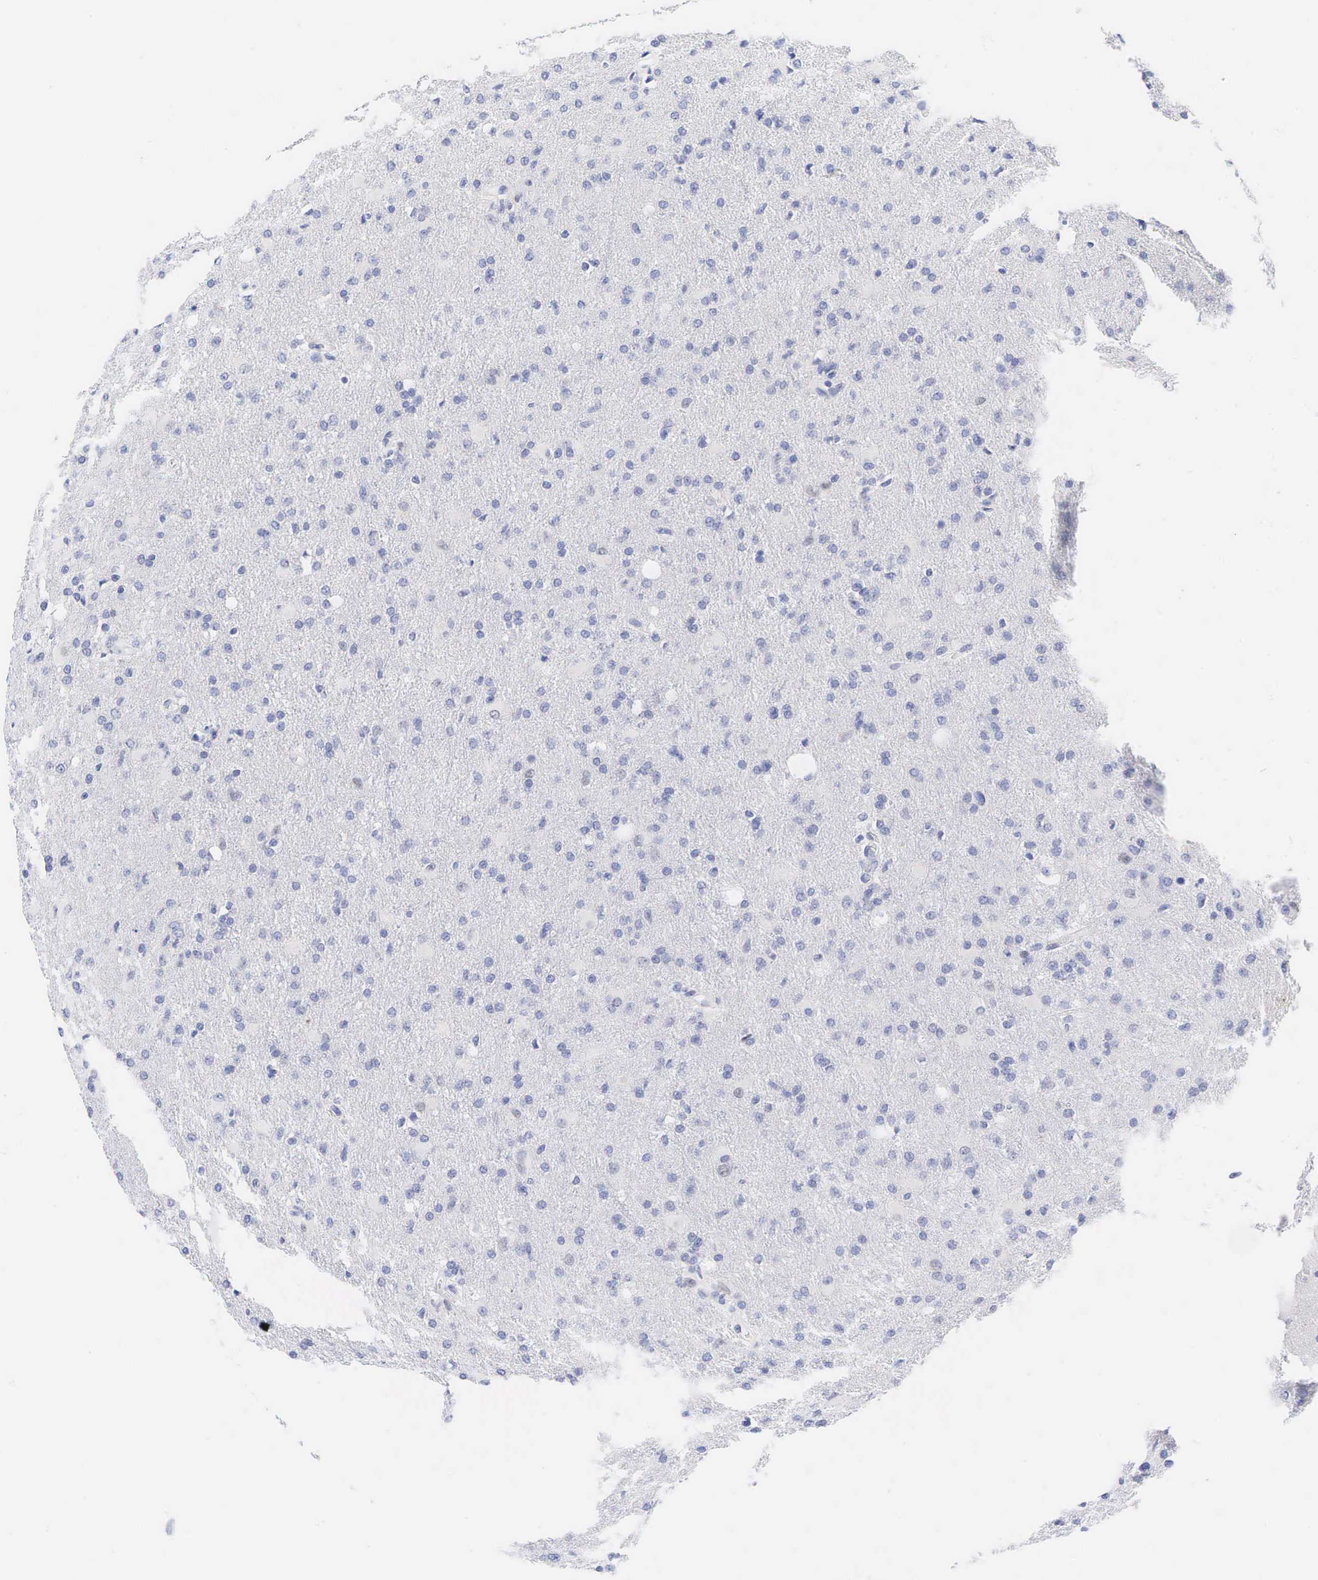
{"staining": {"intensity": "negative", "quantity": "none", "location": "none"}, "tissue": "glioma", "cell_type": "Tumor cells", "image_type": "cancer", "snomed": [{"axis": "morphology", "description": "Glioma, malignant, High grade"}, {"axis": "topography", "description": "Brain"}], "caption": "Tumor cells show no significant protein staining in glioma.", "gene": "AR", "patient": {"sex": "male", "age": 68}}